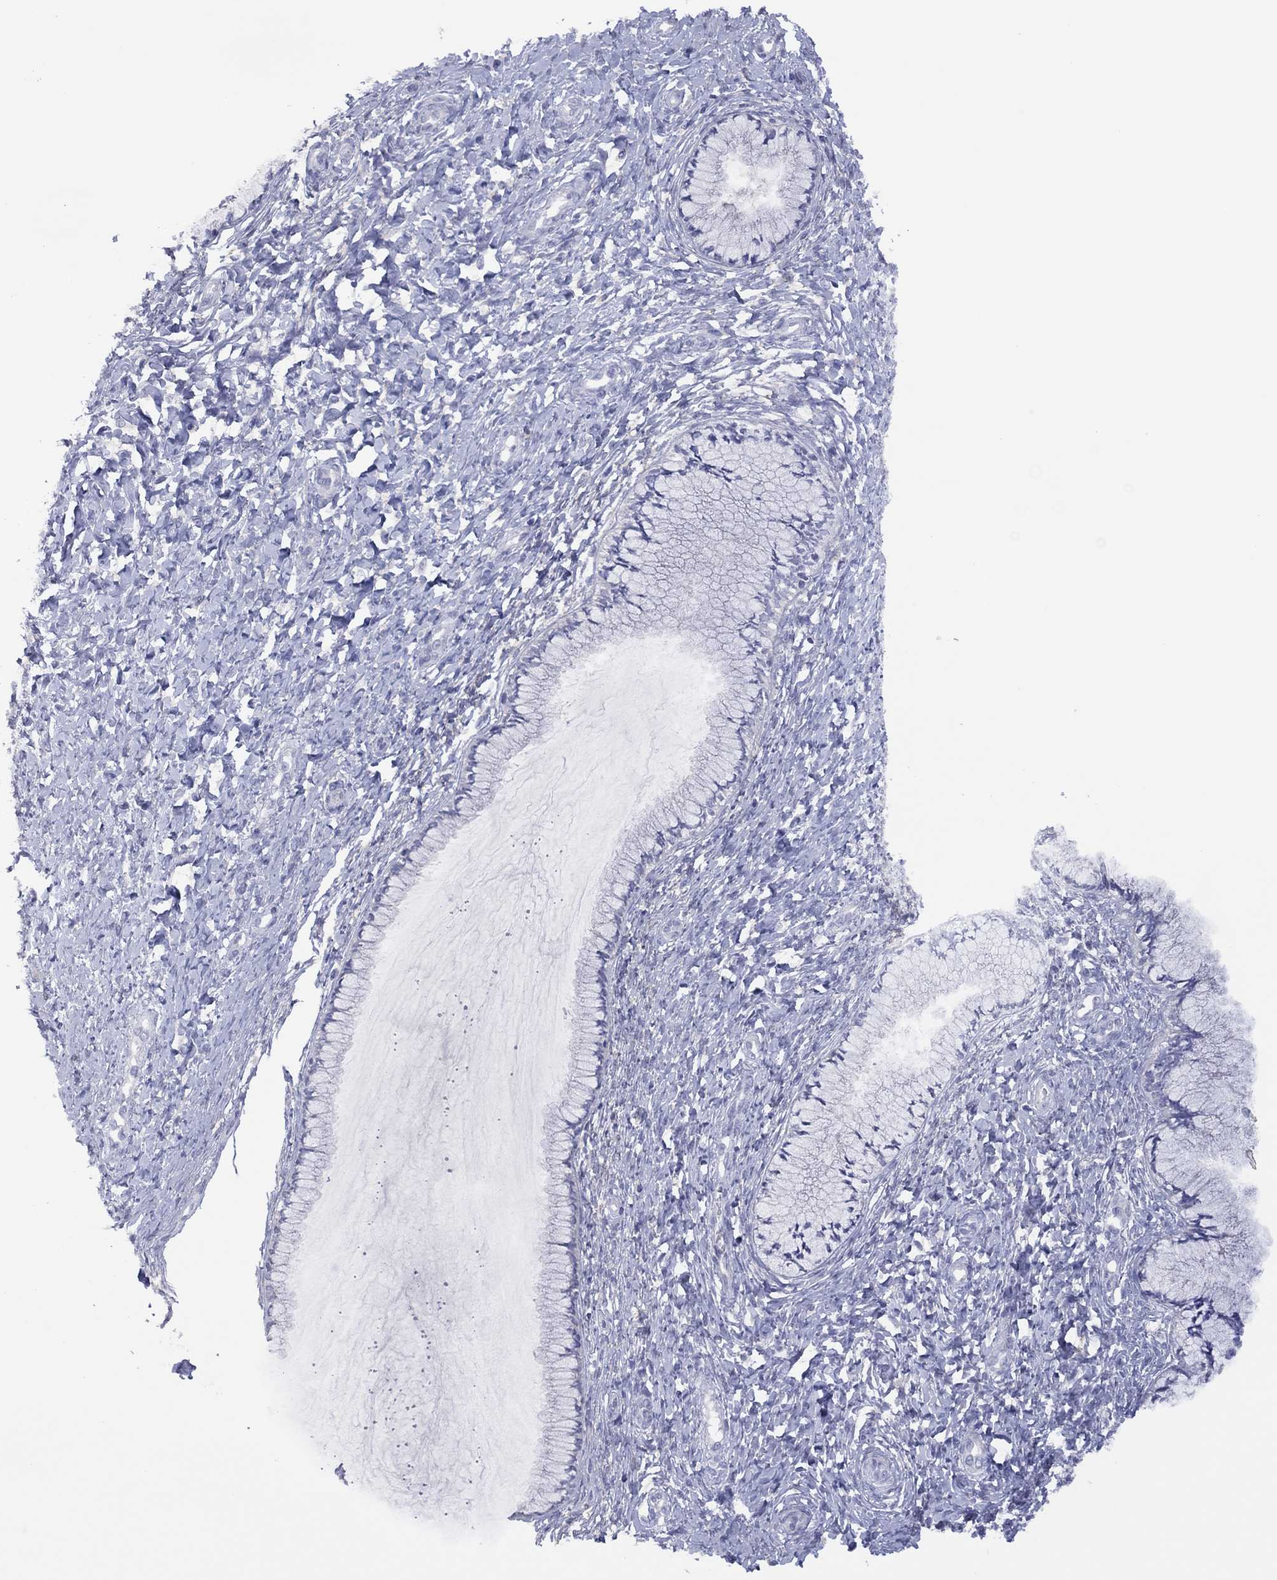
{"staining": {"intensity": "negative", "quantity": "none", "location": "none"}, "tissue": "cervix", "cell_type": "Glandular cells", "image_type": "normal", "snomed": [{"axis": "morphology", "description": "Normal tissue, NOS"}, {"axis": "topography", "description": "Cervix"}], "caption": "Micrograph shows no protein staining in glandular cells of unremarkable cervix.", "gene": "CYP2B6", "patient": {"sex": "female", "age": 37}}